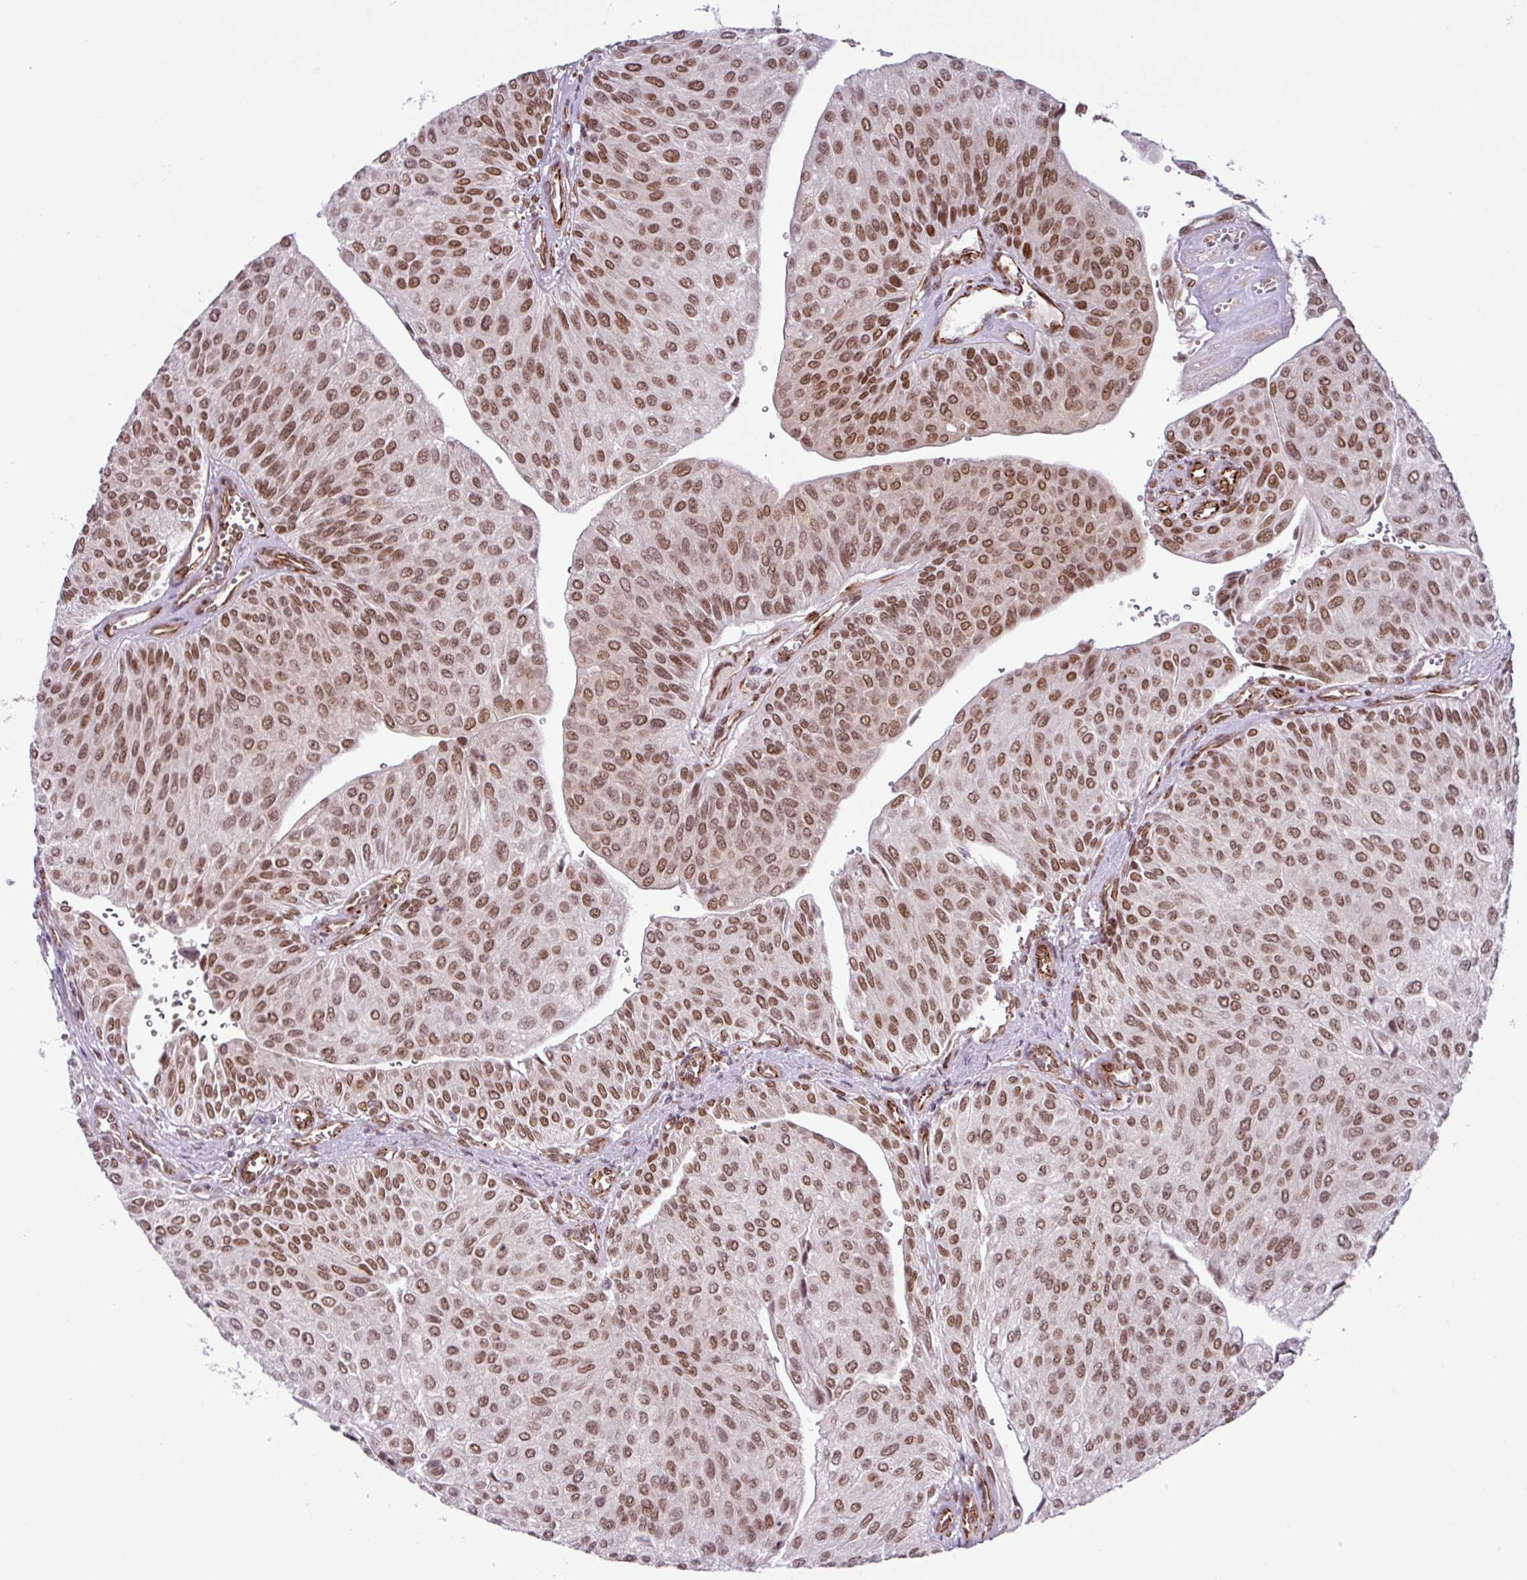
{"staining": {"intensity": "strong", "quantity": ">75%", "location": "nuclear"}, "tissue": "urothelial cancer", "cell_type": "Tumor cells", "image_type": "cancer", "snomed": [{"axis": "morphology", "description": "Urothelial carcinoma, NOS"}, {"axis": "topography", "description": "Urinary bladder"}], "caption": "A brown stain shows strong nuclear expression of a protein in urothelial cancer tumor cells. (IHC, brightfield microscopy, high magnification).", "gene": "CHD3", "patient": {"sex": "male", "age": 67}}